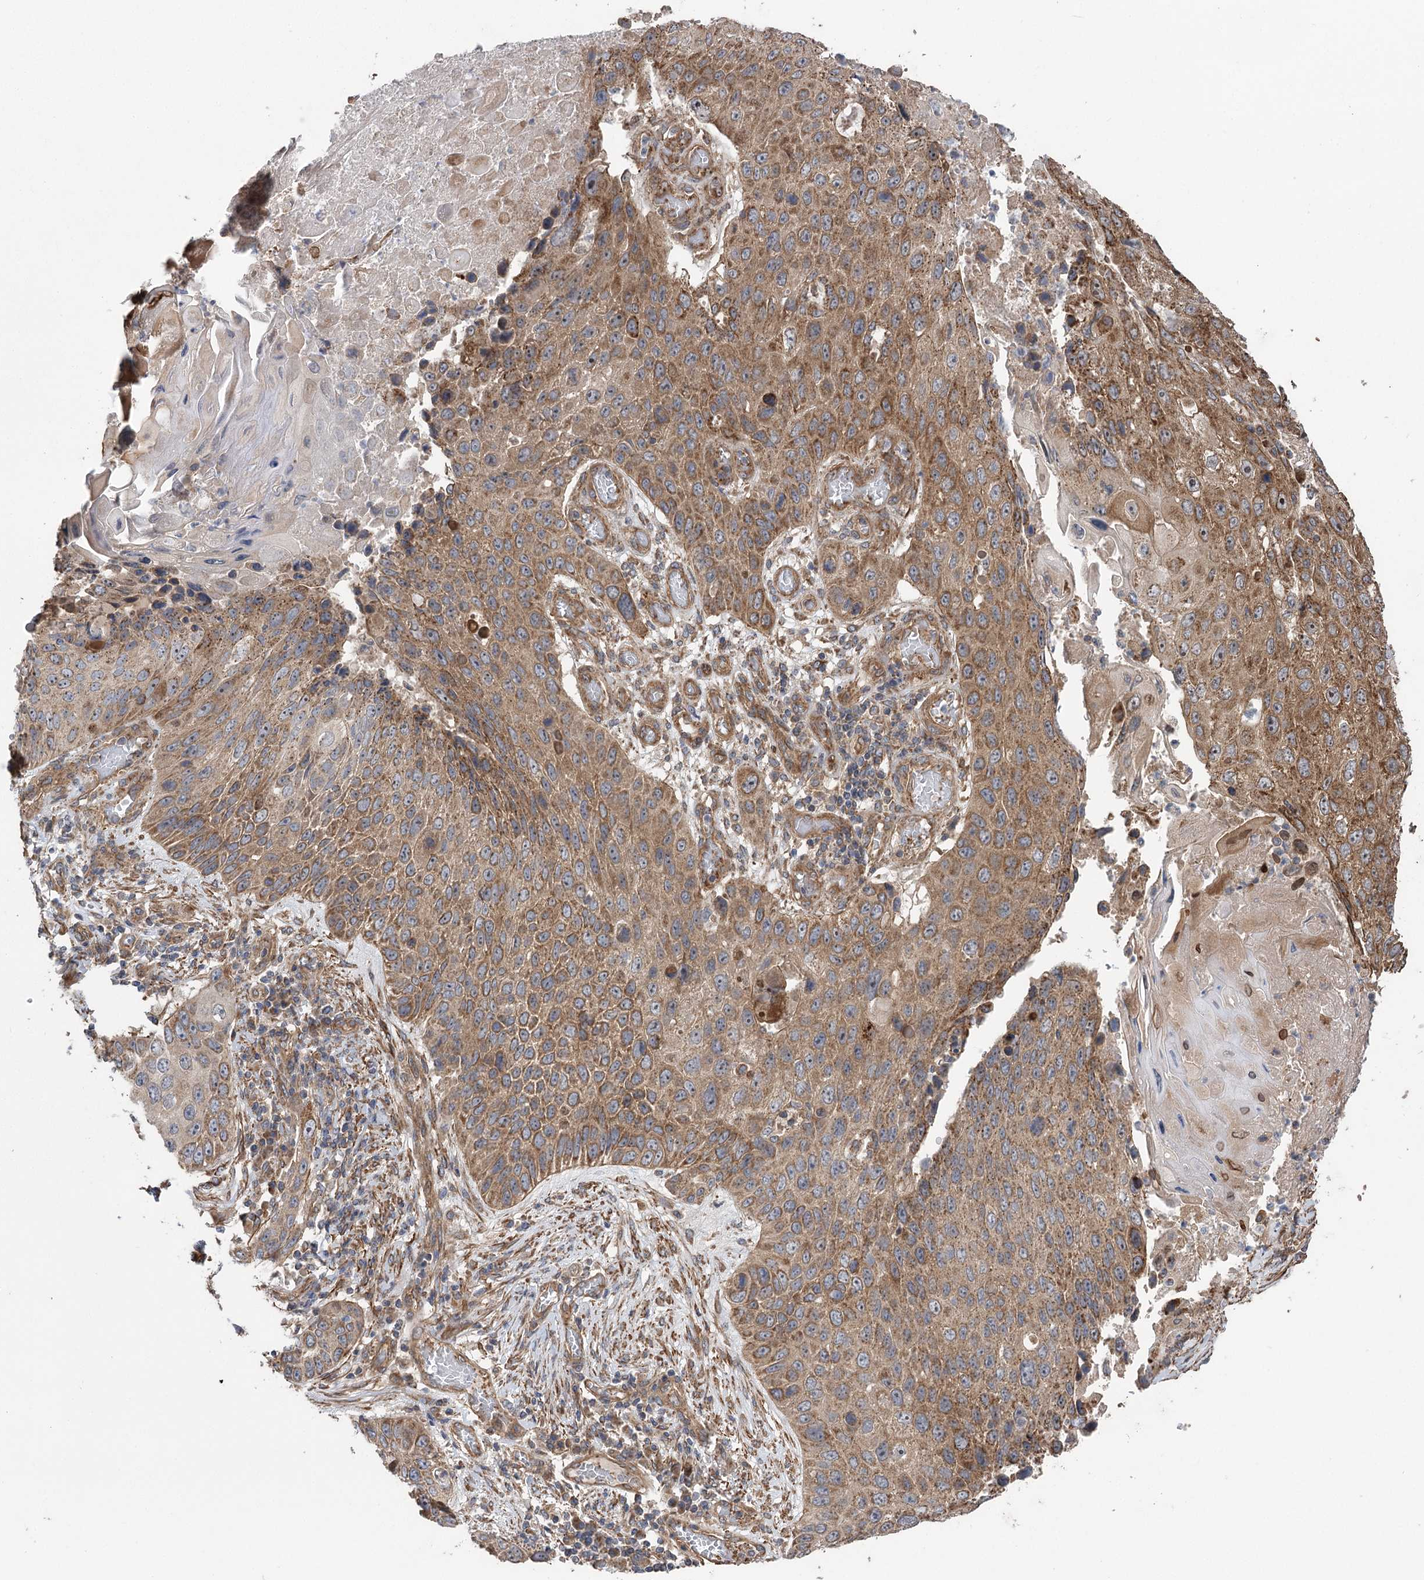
{"staining": {"intensity": "strong", "quantity": ">75%", "location": "cytoplasmic/membranous,nuclear"}, "tissue": "lung cancer", "cell_type": "Tumor cells", "image_type": "cancer", "snomed": [{"axis": "morphology", "description": "Squamous cell carcinoma, NOS"}, {"axis": "topography", "description": "Lung"}], "caption": "Protein expression analysis of squamous cell carcinoma (lung) exhibits strong cytoplasmic/membranous and nuclear expression in about >75% of tumor cells. (IHC, brightfield microscopy, high magnification).", "gene": "RWDD4", "patient": {"sex": "male", "age": 61}}